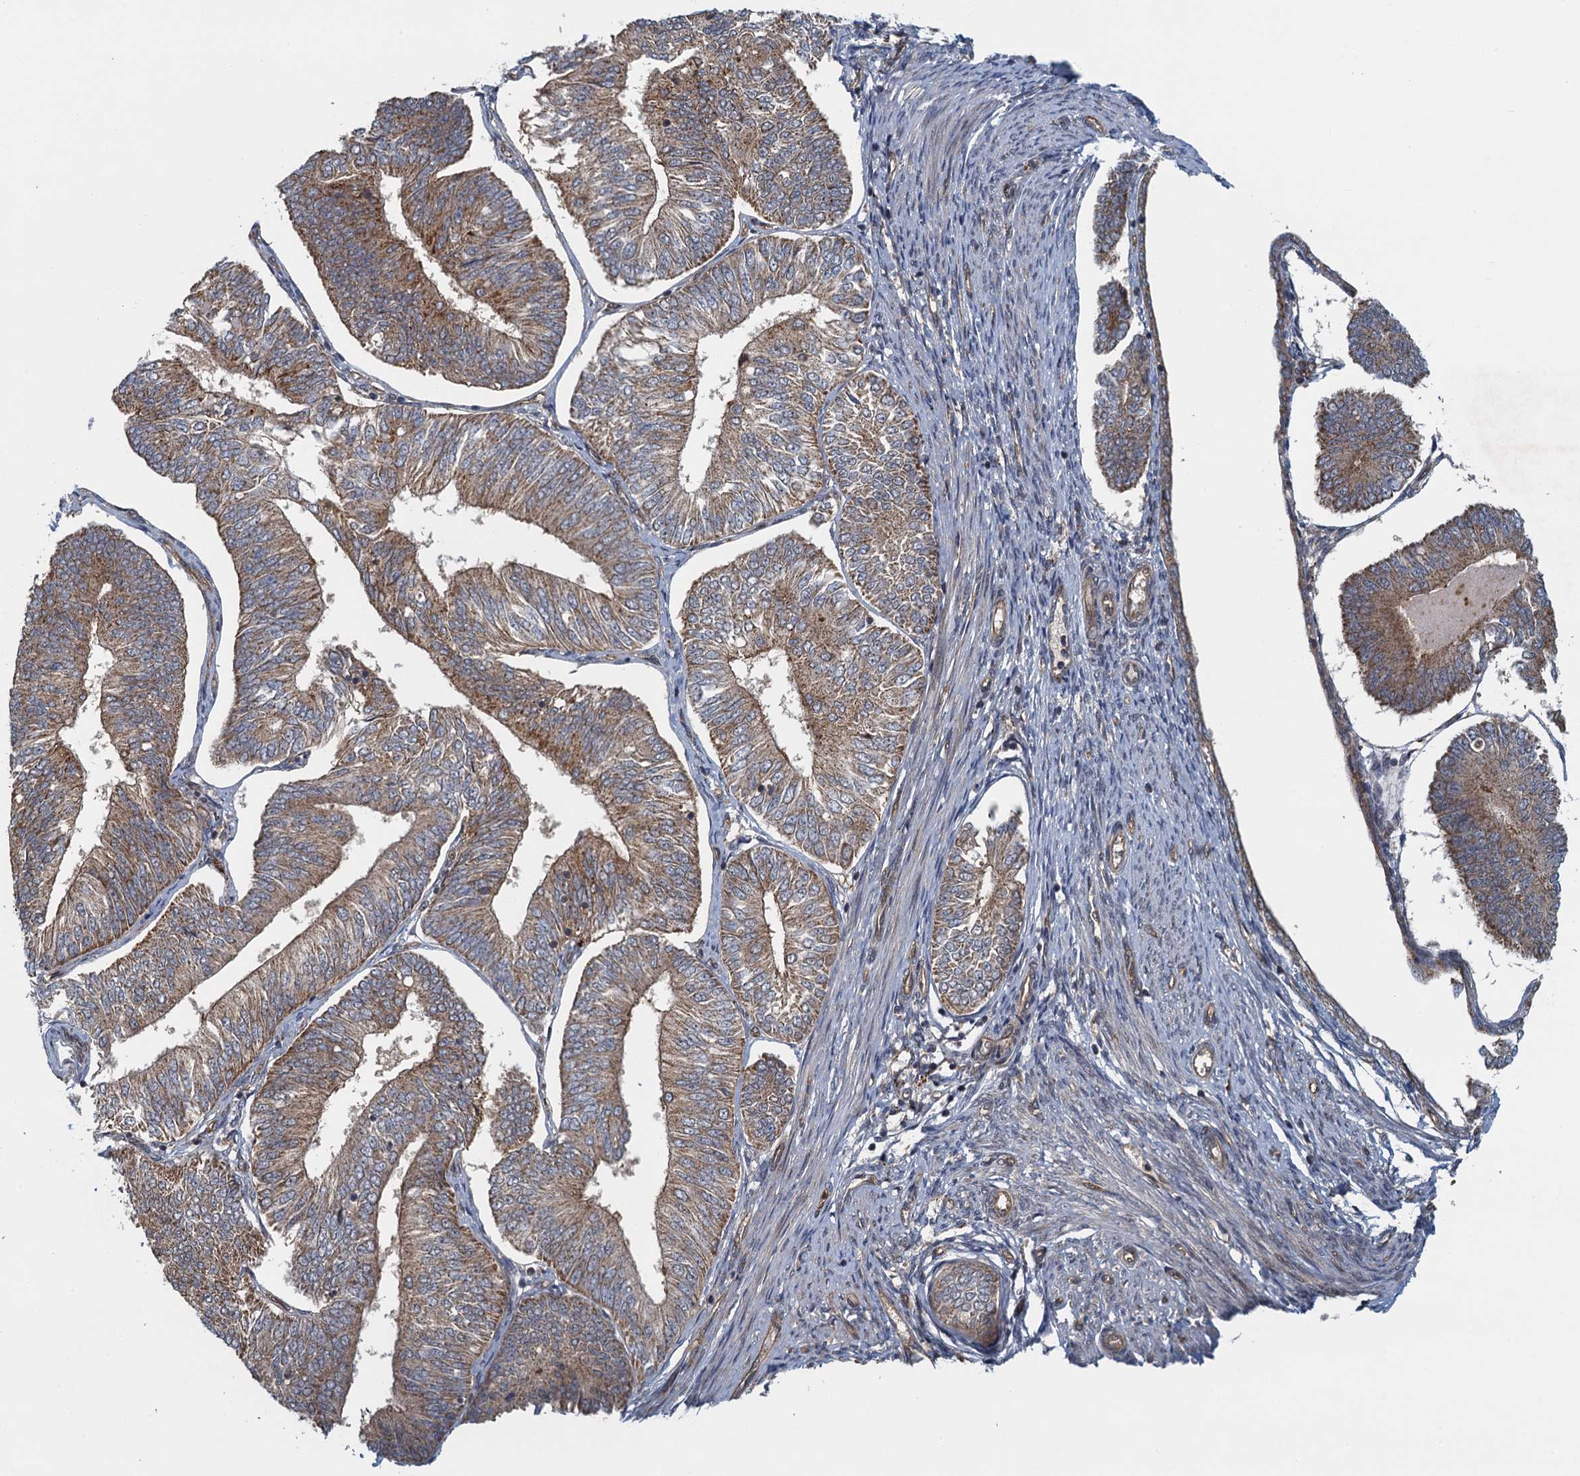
{"staining": {"intensity": "moderate", "quantity": "25%-75%", "location": "cytoplasmic/membranous"}, "tissue": "endometrial cancer", "cell_type": "Tumor cells", "image_type": "cancer", "snomed": [{"axis": "morphology", "description": "Adenocarcinoma, NOS"}, {"axis": "topography", "description": "Endometrium"}], "caption": "An immunohistochemistry (IHC) image of tumor tissue is shown. Protein staining in brown labels moderate cytoplasmic/membranous positivity in adenocarcinoma (endometrial) within tumor cells.", "gene": "NLRP10", "patient": {"sex": "female", "age": 58}}